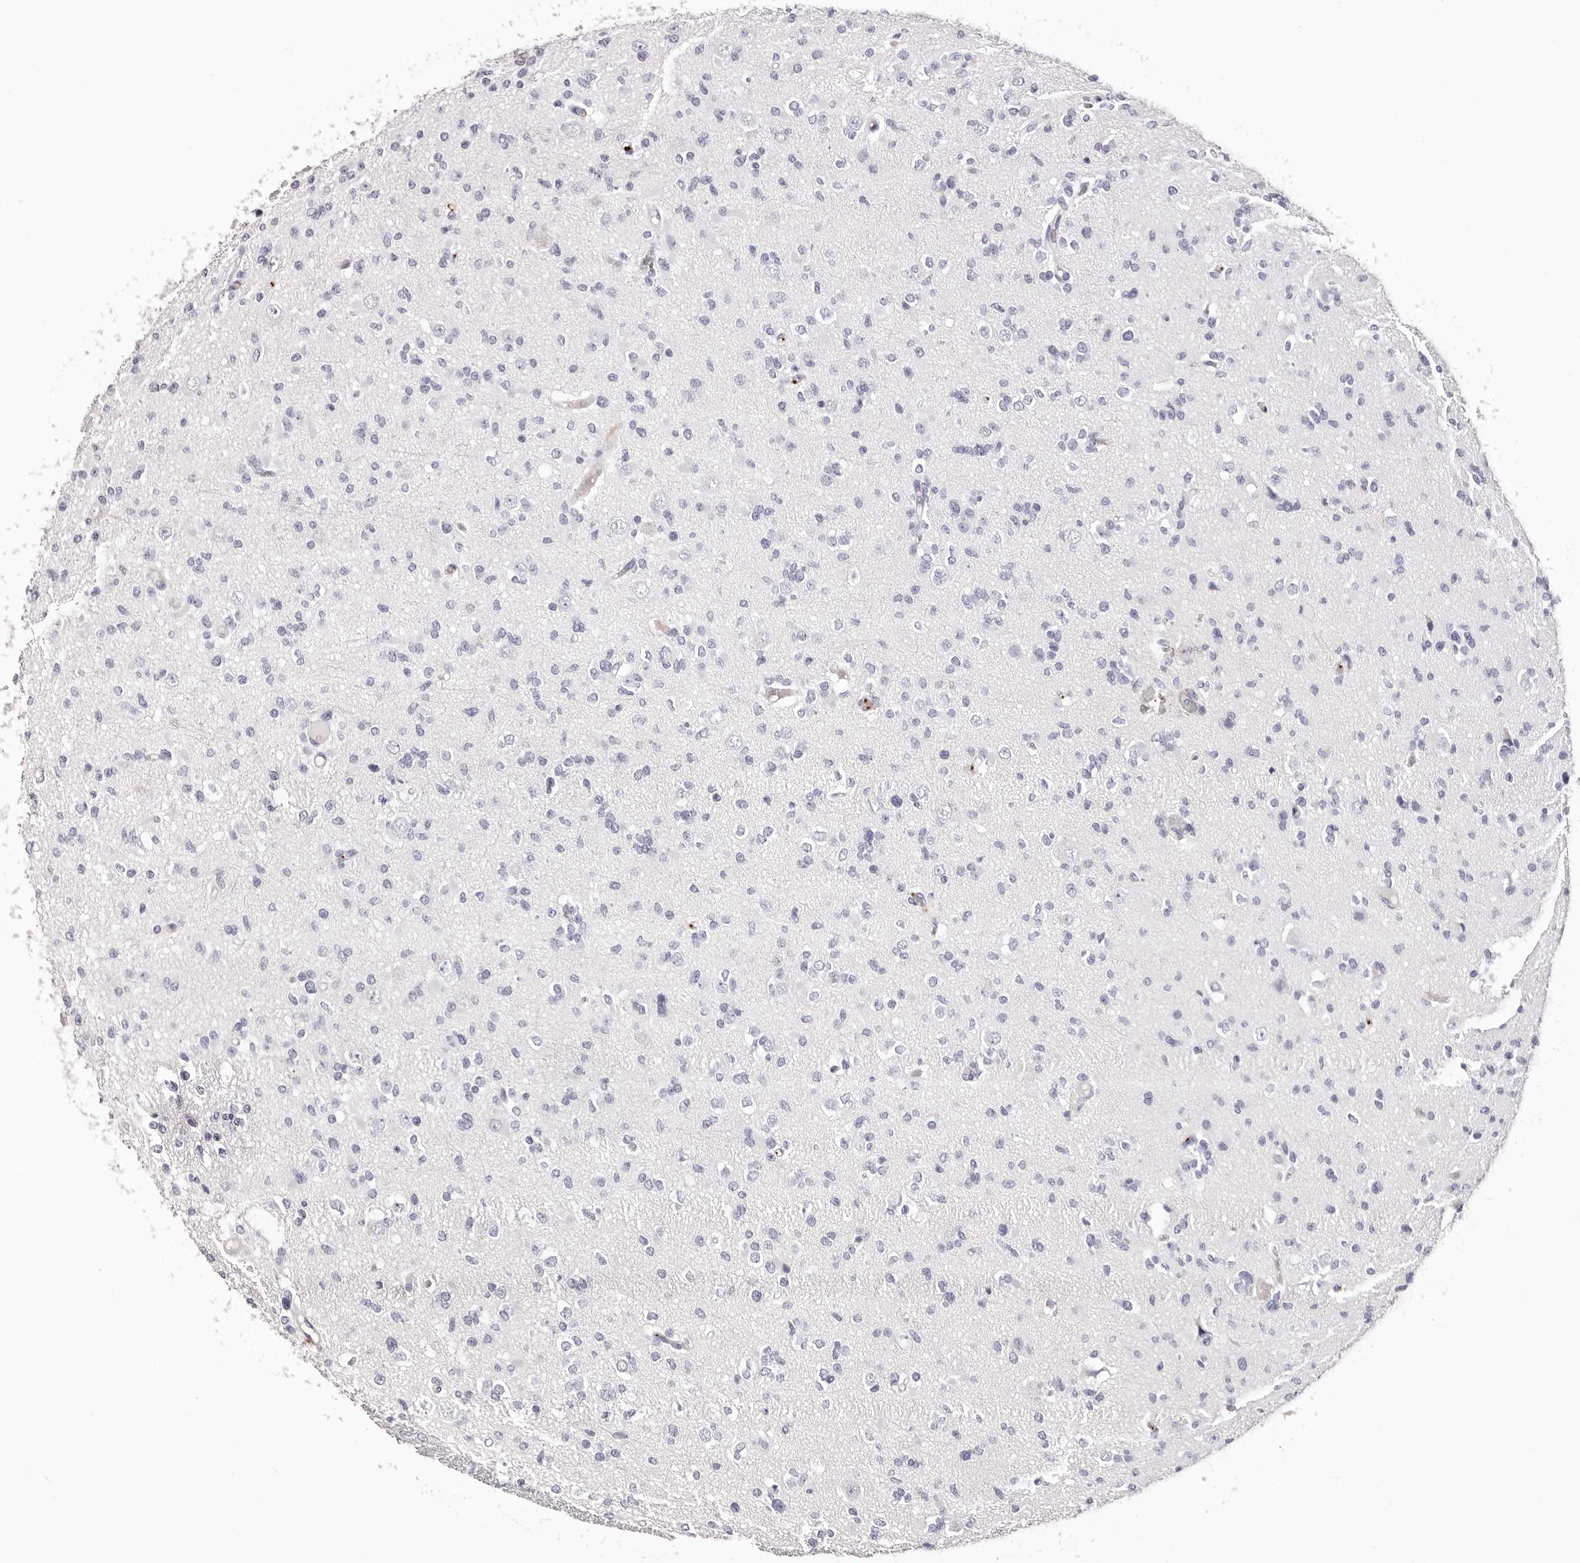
{"staining": {"intensity": "negative", "quantity": "none", "location": "none"}, "tissue": "glioma", "cell_type": "Tumor cells", "image_type": "cancer", "snomed": [{"axis": "morphology", "description": "Glioma, malignant, Low grade"}, {"axis": "topography", "description": "Brain"}], "caption": "This is an immunohistochemistry photomicrograph of malignant low-grade glioma. There is no staining in tumor cells.", "gene": "PF4", "patient": {"sex": "female", "age": 22}}